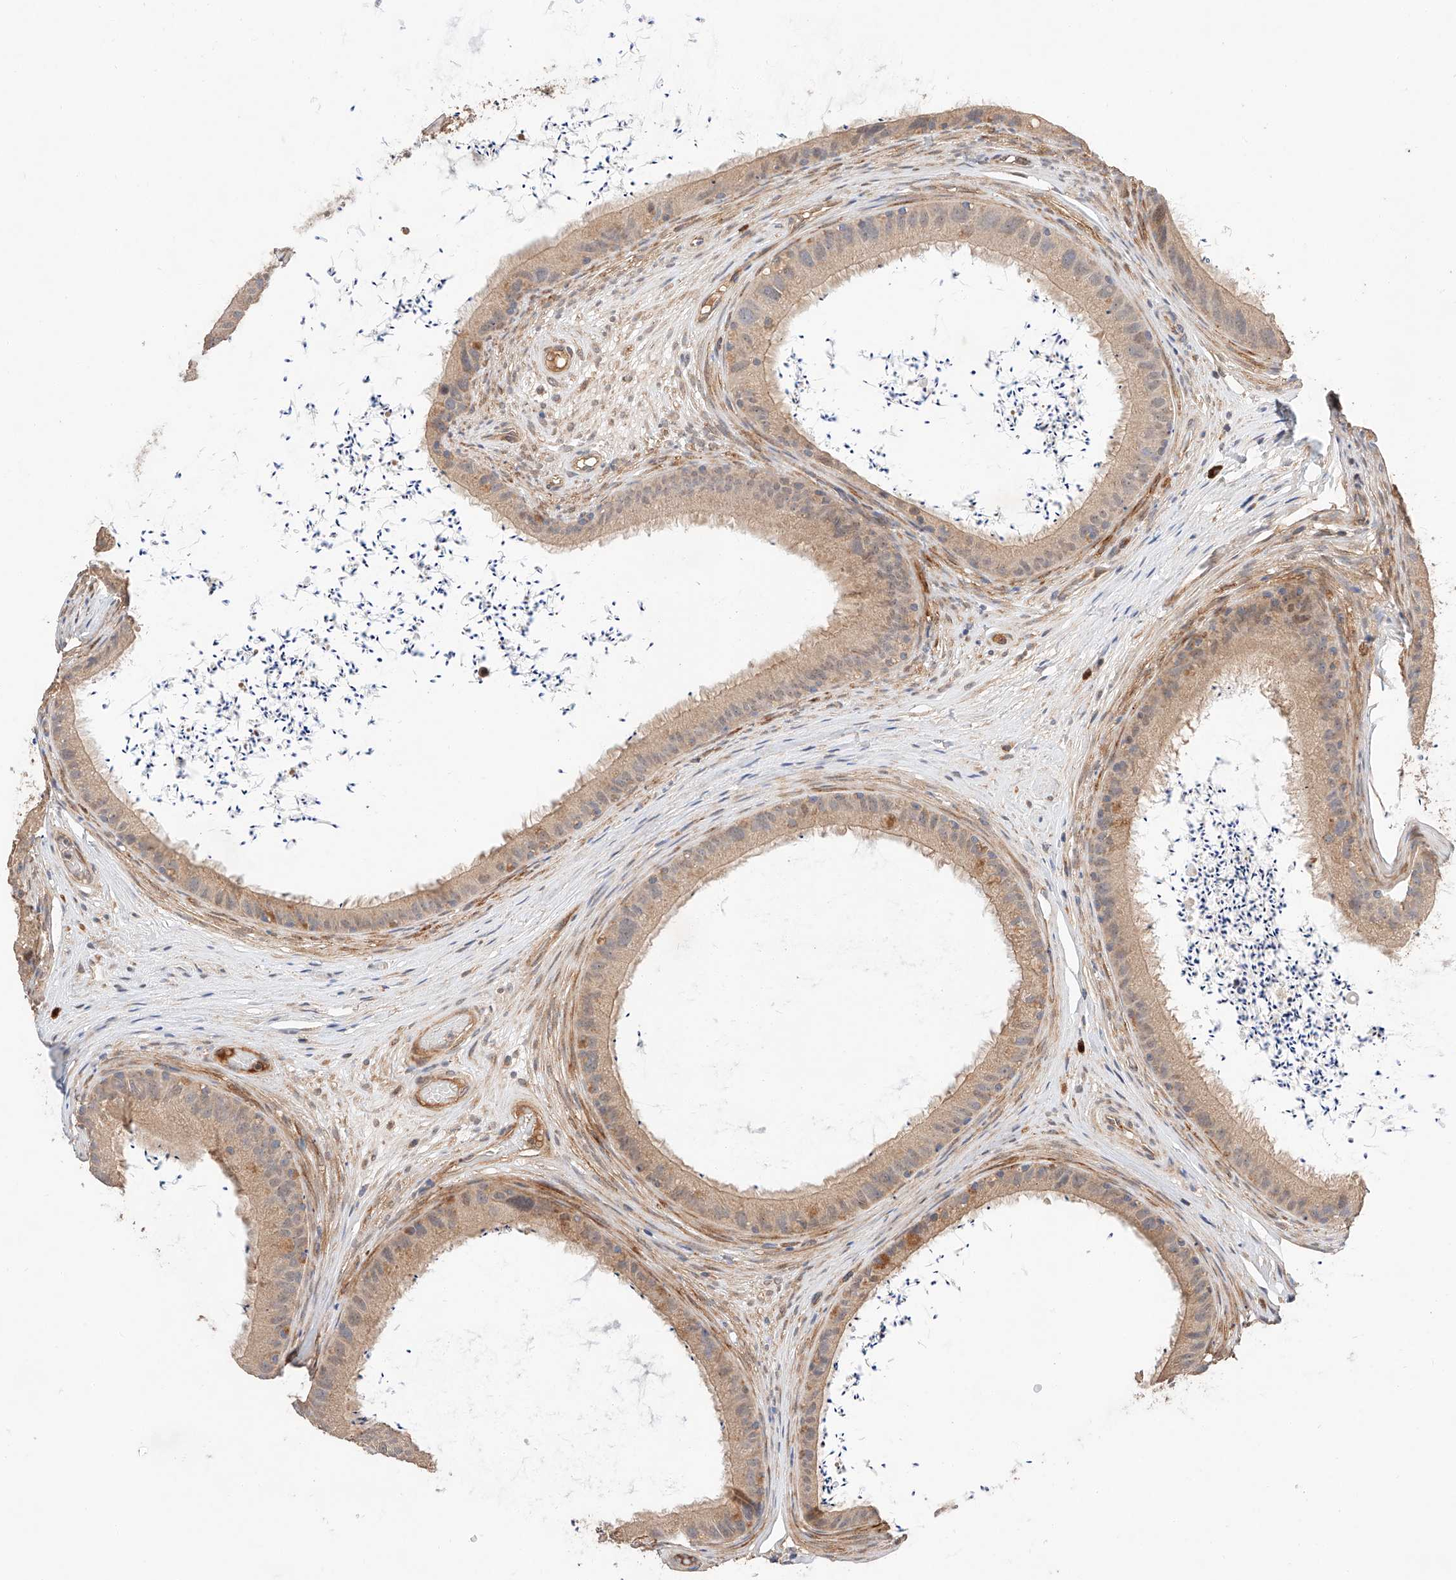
{"staining": {"intensity": "weak", "quantity": "25%-75%", "location": "cytoplasmic/membranous"}, "tissue": "epididymis", "cell_type": "Glandular cells", "image_type": "normal", "snomed": [{"axis": "morphology", "description": "Normal tissue, NOS"}, {"axis": "topography", "description": "Epididymis, spermatic cord, NOS"}], "caption": "Epididymis stained for a protein demonstrates weak cytoplasmic/membranous positivity in glandular cells.", "gene": "RAB23", "patient": {"sex": "male", "age": 50}}